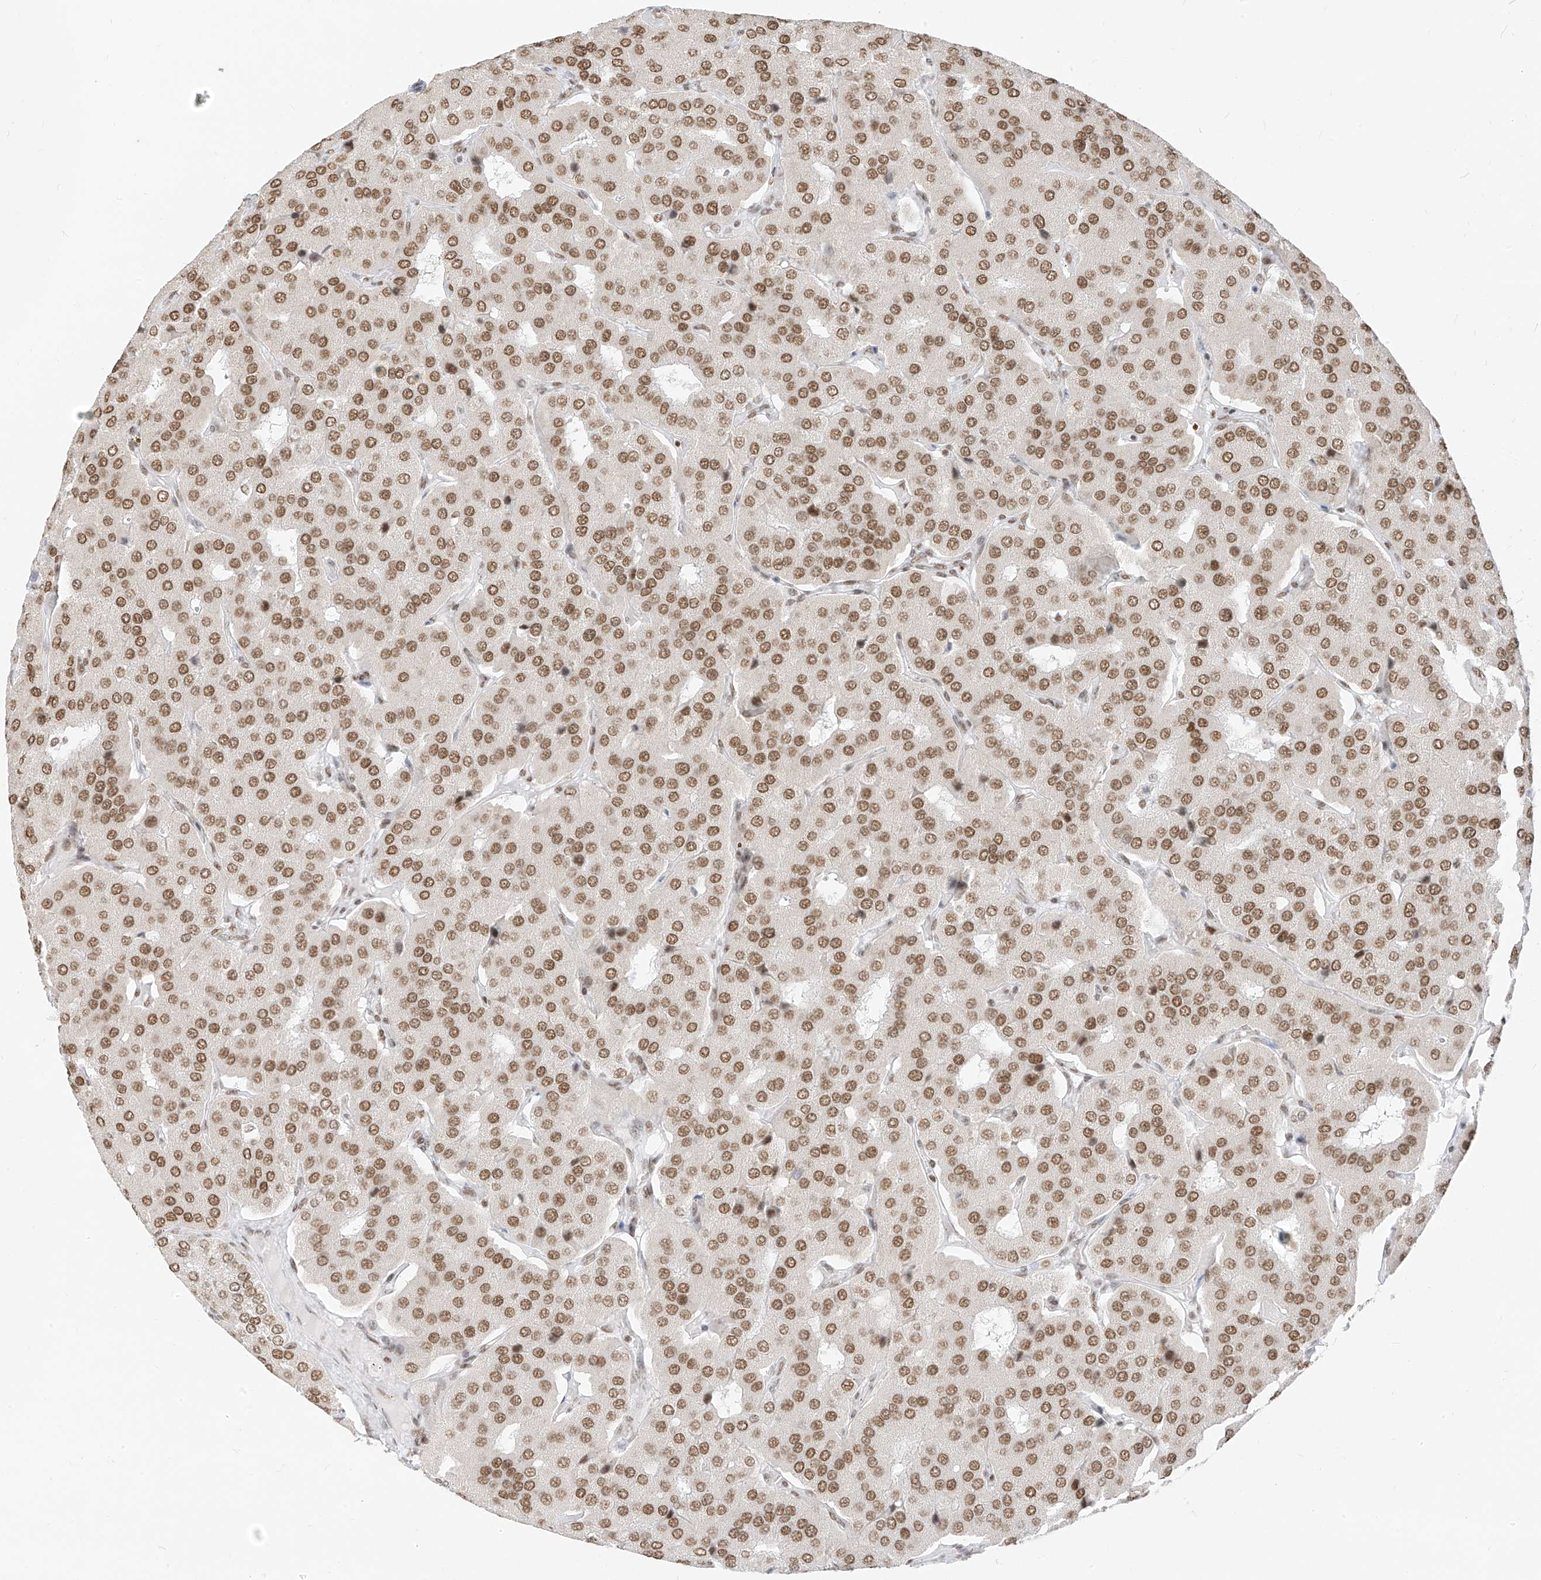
{"staining": {"intensity": "moderate", "quantity": ">75%", "location": "nuclear"}, "tissue": "parathyroid gland", "cell_type": "Glandular cells", "image_type": "normal", "snomed": [{"axis": "morphology", "description": "Normal tissue, NOS"}, {"axis": "morphology", "description": "Adenoma, NOS"}, {"axis": "topography", "description": "Parathyroid gland"}], "caption": "A high-resolution histopathology image shows IHC staining of unremarkable parathyroid gland, which shows moderate nuclear positivity in approximately >75% of glandular cells.", "gene": "SMARCA2", "patient": {"sex": "female", "age": 86}}